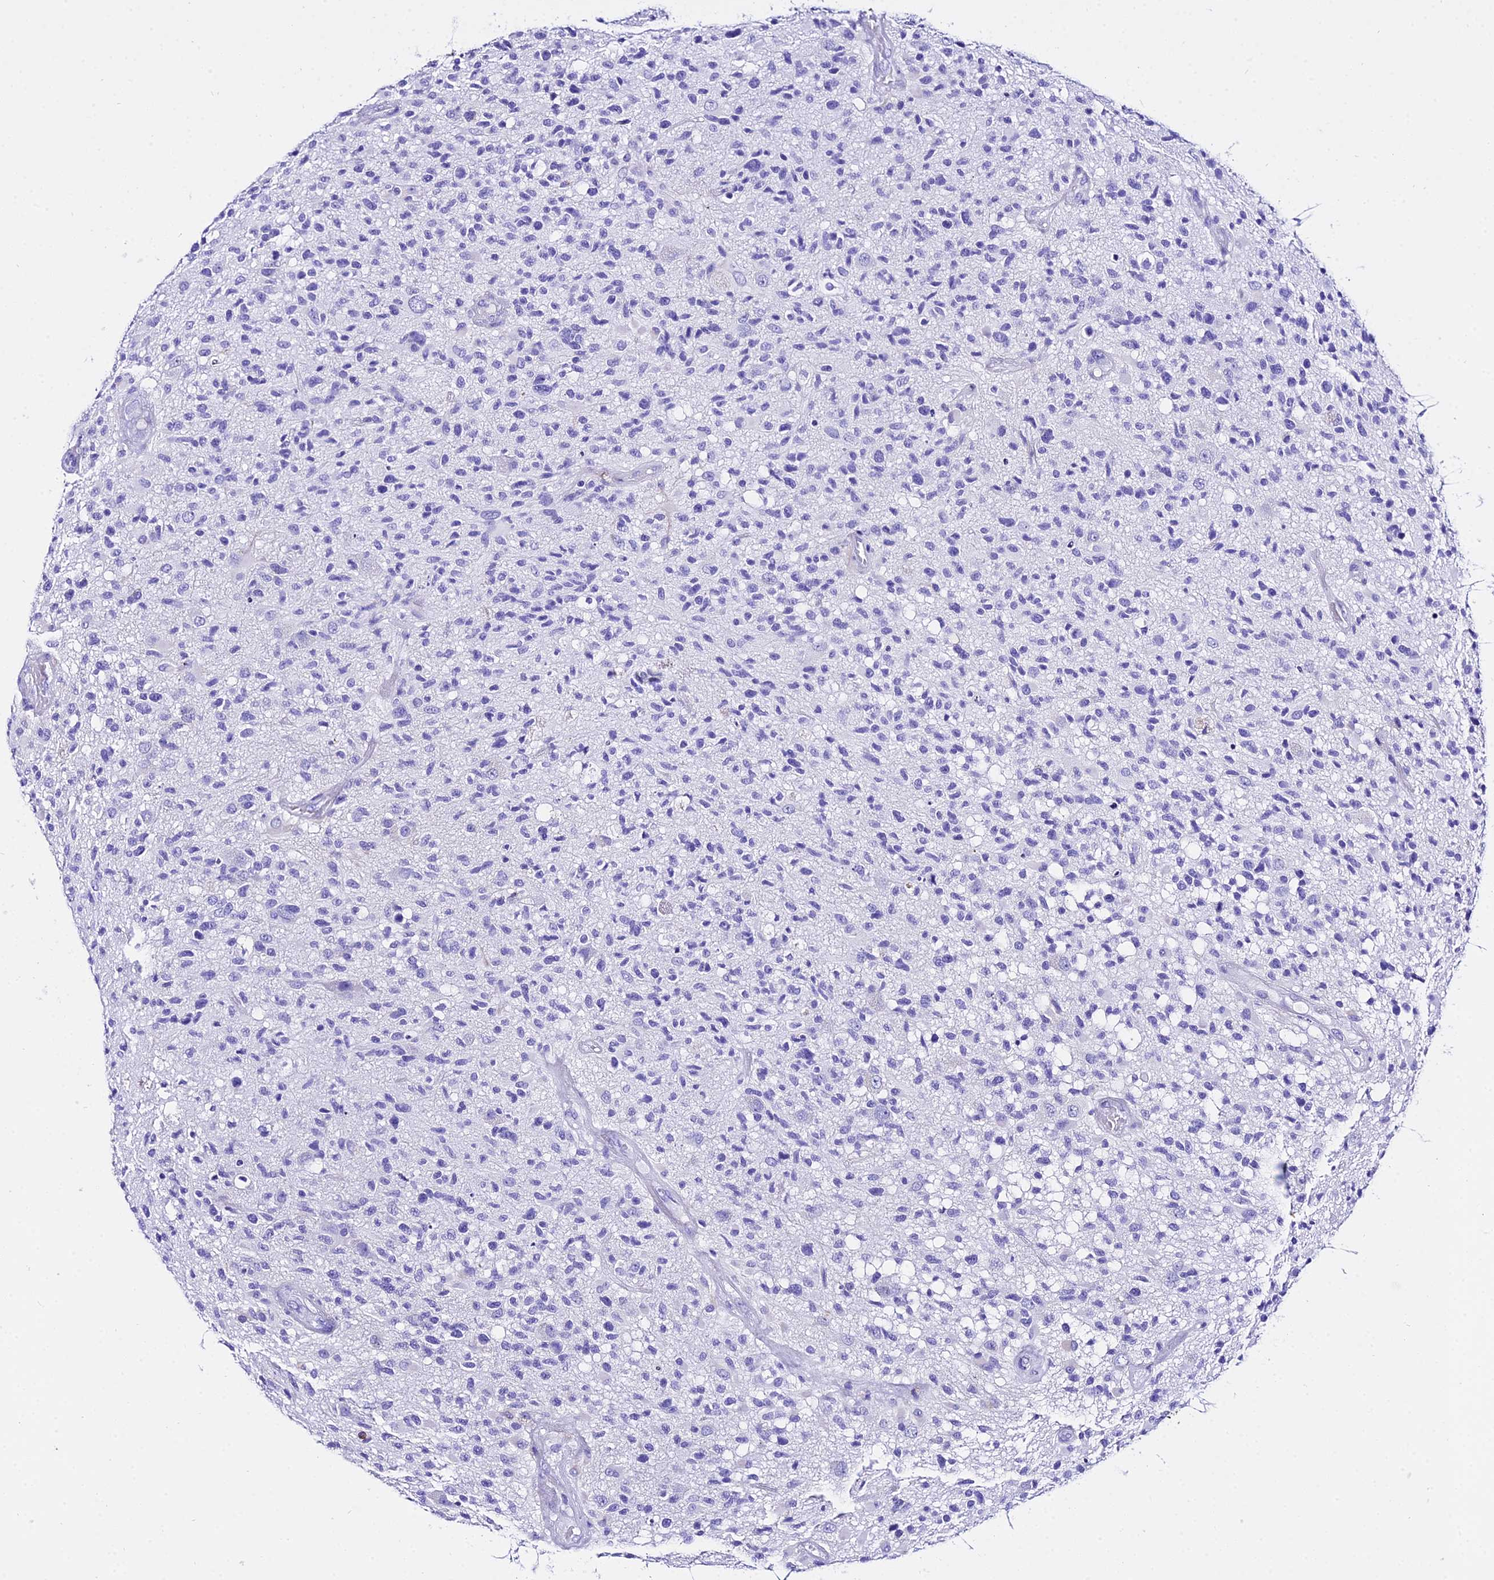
{"staining": {"intensity": "negative", "quantity": "none", "location": "none"}, "tissue": "glioma", "cell_type": "Tumor cells", "image_type": "cancer", "snomed": [{"axis": "morphology", "description": "Glioma, malignant, High grade"}, {"axis": "morphology", "description": "Glioblastoma, NOS"}, {"axis": "topography", "description": "Brain"}], "caption": "Immunohistochemistry (IHC) image of neoplastic tissue: malignant glioma (high-grade) stained with DAB reveals no significant protein expression in tumor cells.", "gene": "TRMT44", "patient": {"sex": "male", "age": 60}}